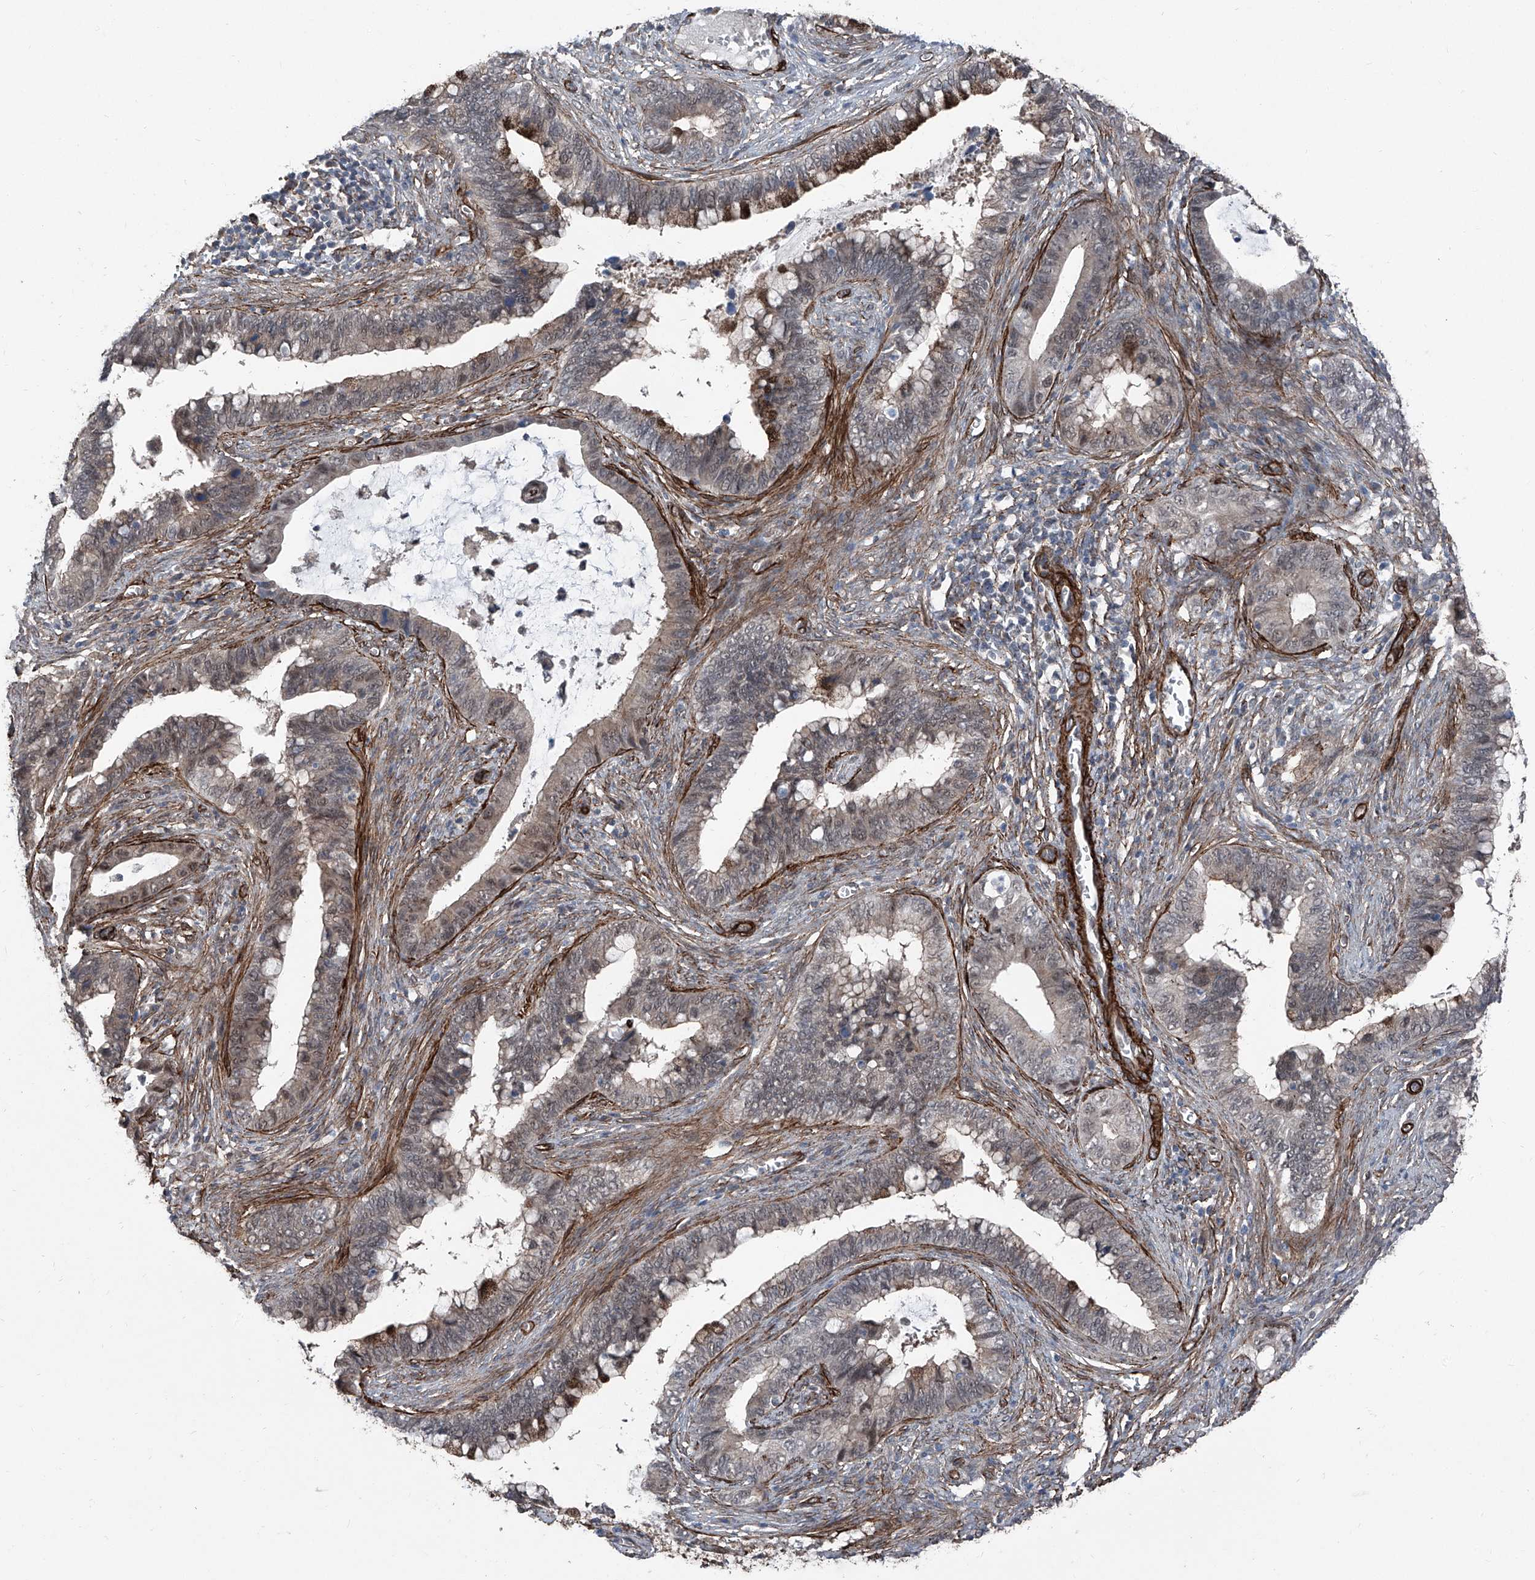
{"staining": {"intensity": "moderate", "quantity": "<25%", "location": "cytoplasmic/membranous"}, "tissue": "cervical cancer", "cell_type": "Tumor cells", "image_type": "cancer", "snomed": [{"axis": "morphology", "description": "Adenocarcinoma, NOS"}, {"axis": "topography", "description": "Cervix"}], "caption": "Human cervical cancer stained with a protein marker reveals moderate staining in tumor cells.", "gene": "COA7", "patient": {"sex": "female", "age": 44}}